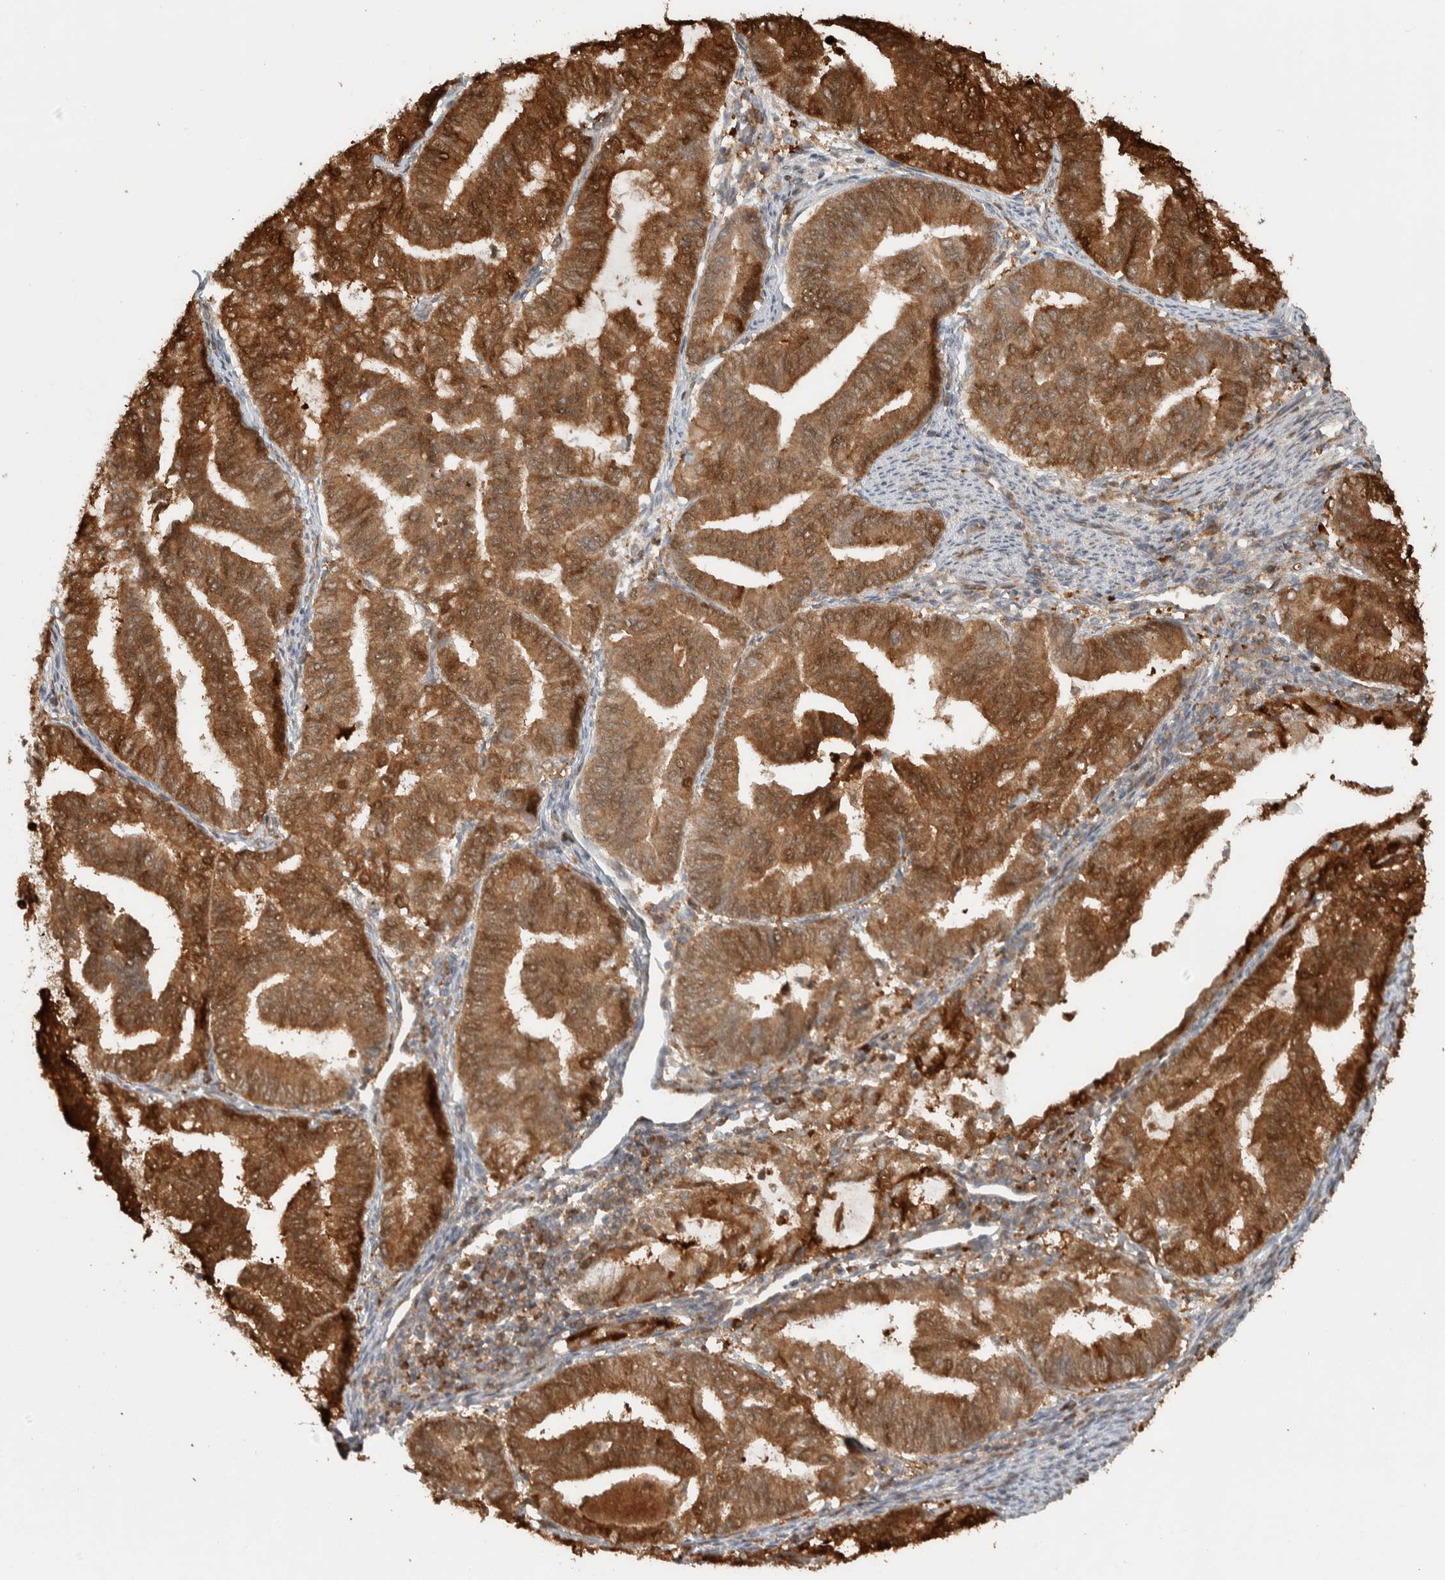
{"staining": {"intensity": "strong", "quantity": ">75%", "location": "cytoplasmic/membranous"}, "tissue": "endometrial cancer", "cell_type": "Tumor cells", "image_type": "cancer", "snomed": [{"axis": "morphology", "description": "Adenocarcinoma, NOS"}, {"axis": "topography", "description": "Endometrium"}], "caption": "Endometrial cancer (adenocarcinoma) was stained to show a protein in brown. There is high levels of strong cytoplasmic/membranous staining in approximately >75% of tumor cells. (Stains: DAB in brown, nuclei in blue, Microscopy: brightfield microscopy at high magnification).", "gene": "CNTROB", "patient": {"sex": "female", "age": 79}}